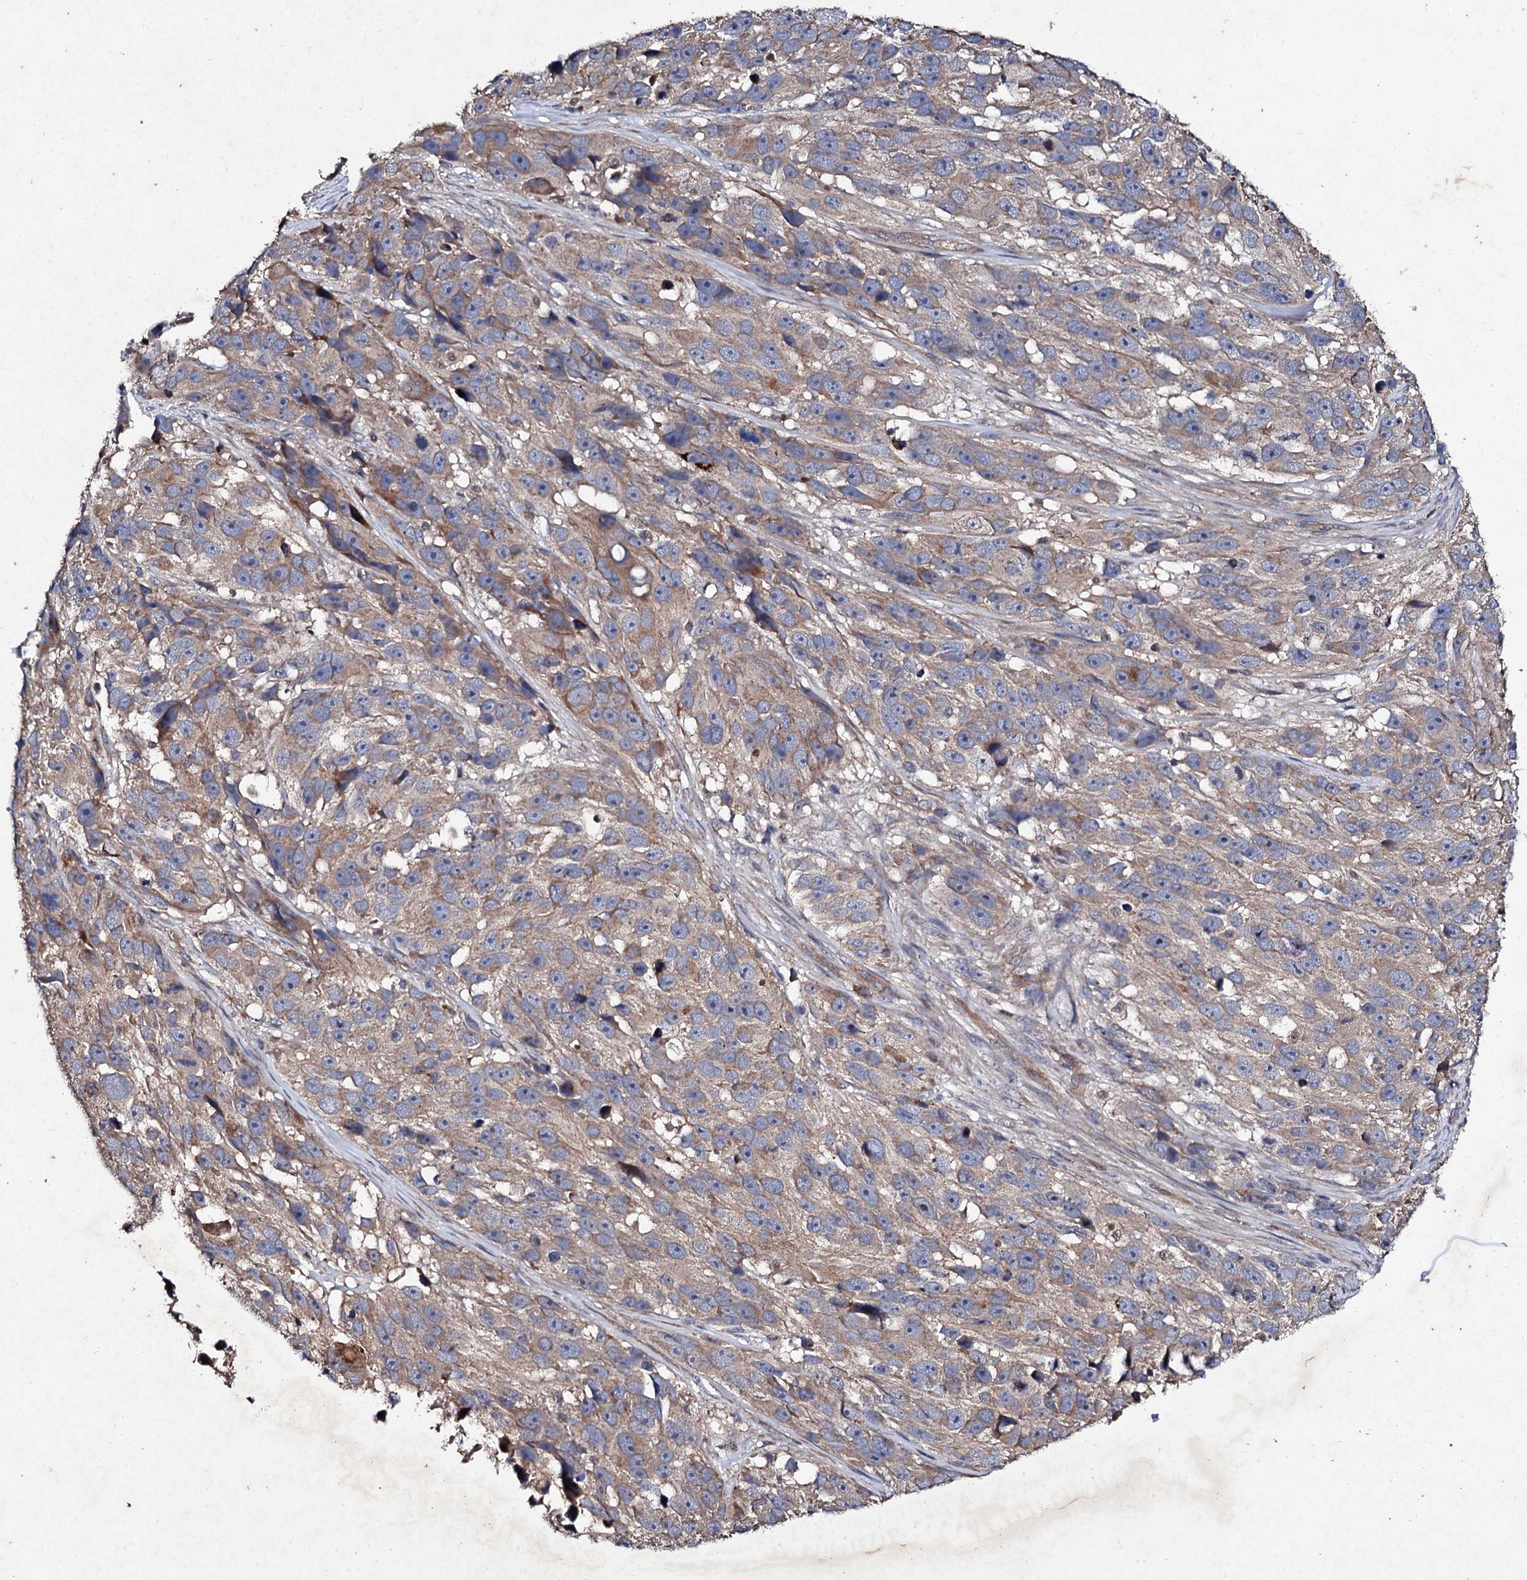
{"staining": {"intensity": "moderate", "quantity": ">75%", "location": "cytoplasmic/membranous"}, "tissue": "melanoma", "cell_type": "Tumor cells", "image_type": "cancer", "snomed": [{"axis": "morphology", "description": "Malignant melanoma, NOS"}, {"axis": "topography", "description": "Skin"}], "caption": "An IHC histopathology image of neoplastic tissue is shown. Protein staining in brown highlights moderate cytoplasmic/membranous positivity in malignant melanoma within tumor cells.", "gene": "MOCOS", "patient": {"sex": "male", "age": 84}}